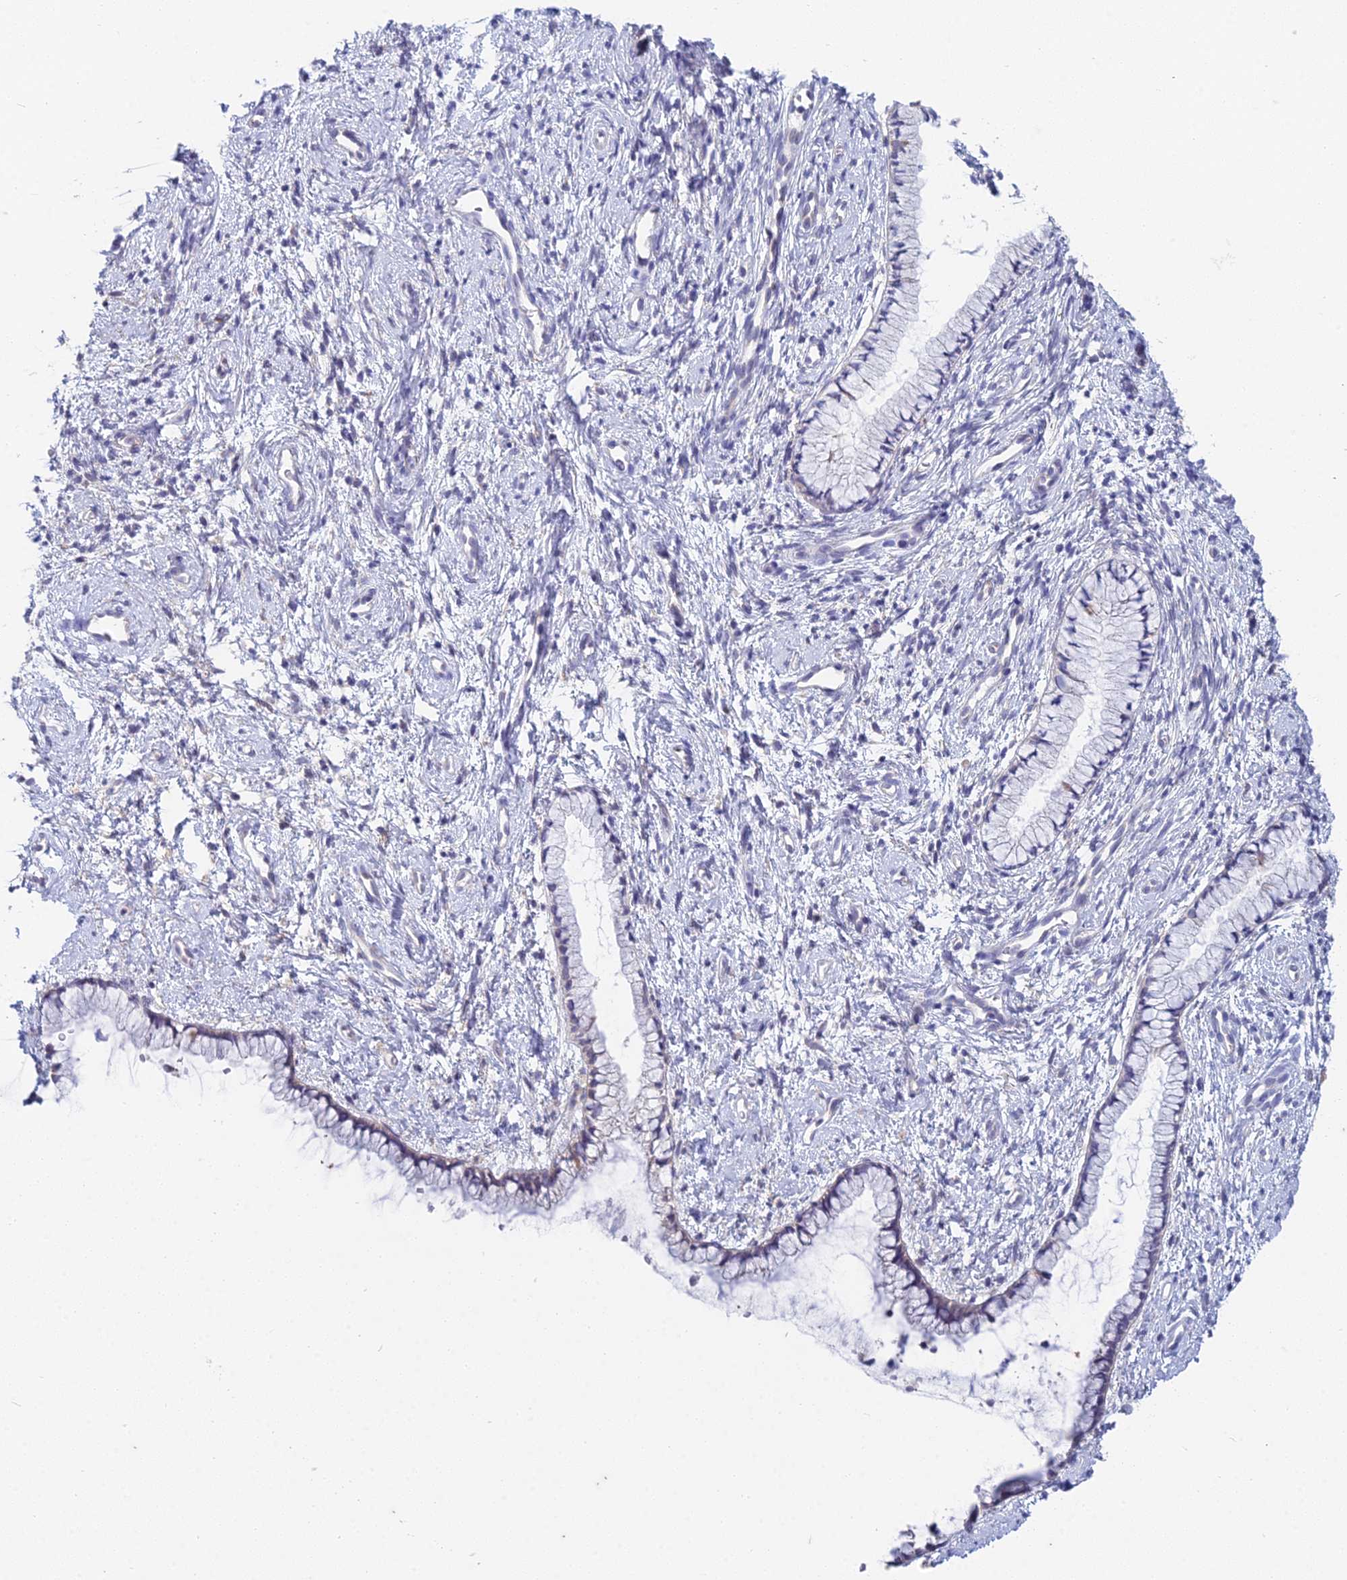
{"staining": {"intensity": "weak", "quantity": "<25%", "location": "cytoplasmic/membranous"}, "tissue": "cervix", "cell_type": "Glandular cells", "image_type": "normal", "snomed": [{"axis": "morphology", "description": "Normal tissue, NOS"}, {"axis": "topography", "description": "Cervix"}], "caption": "Immunohistochemistry (IHC) of benign human cervix reveals no positivity in glandular cells.", "gene": "EEF2KMT", "patient": {"sex": "female", "age": 57}}